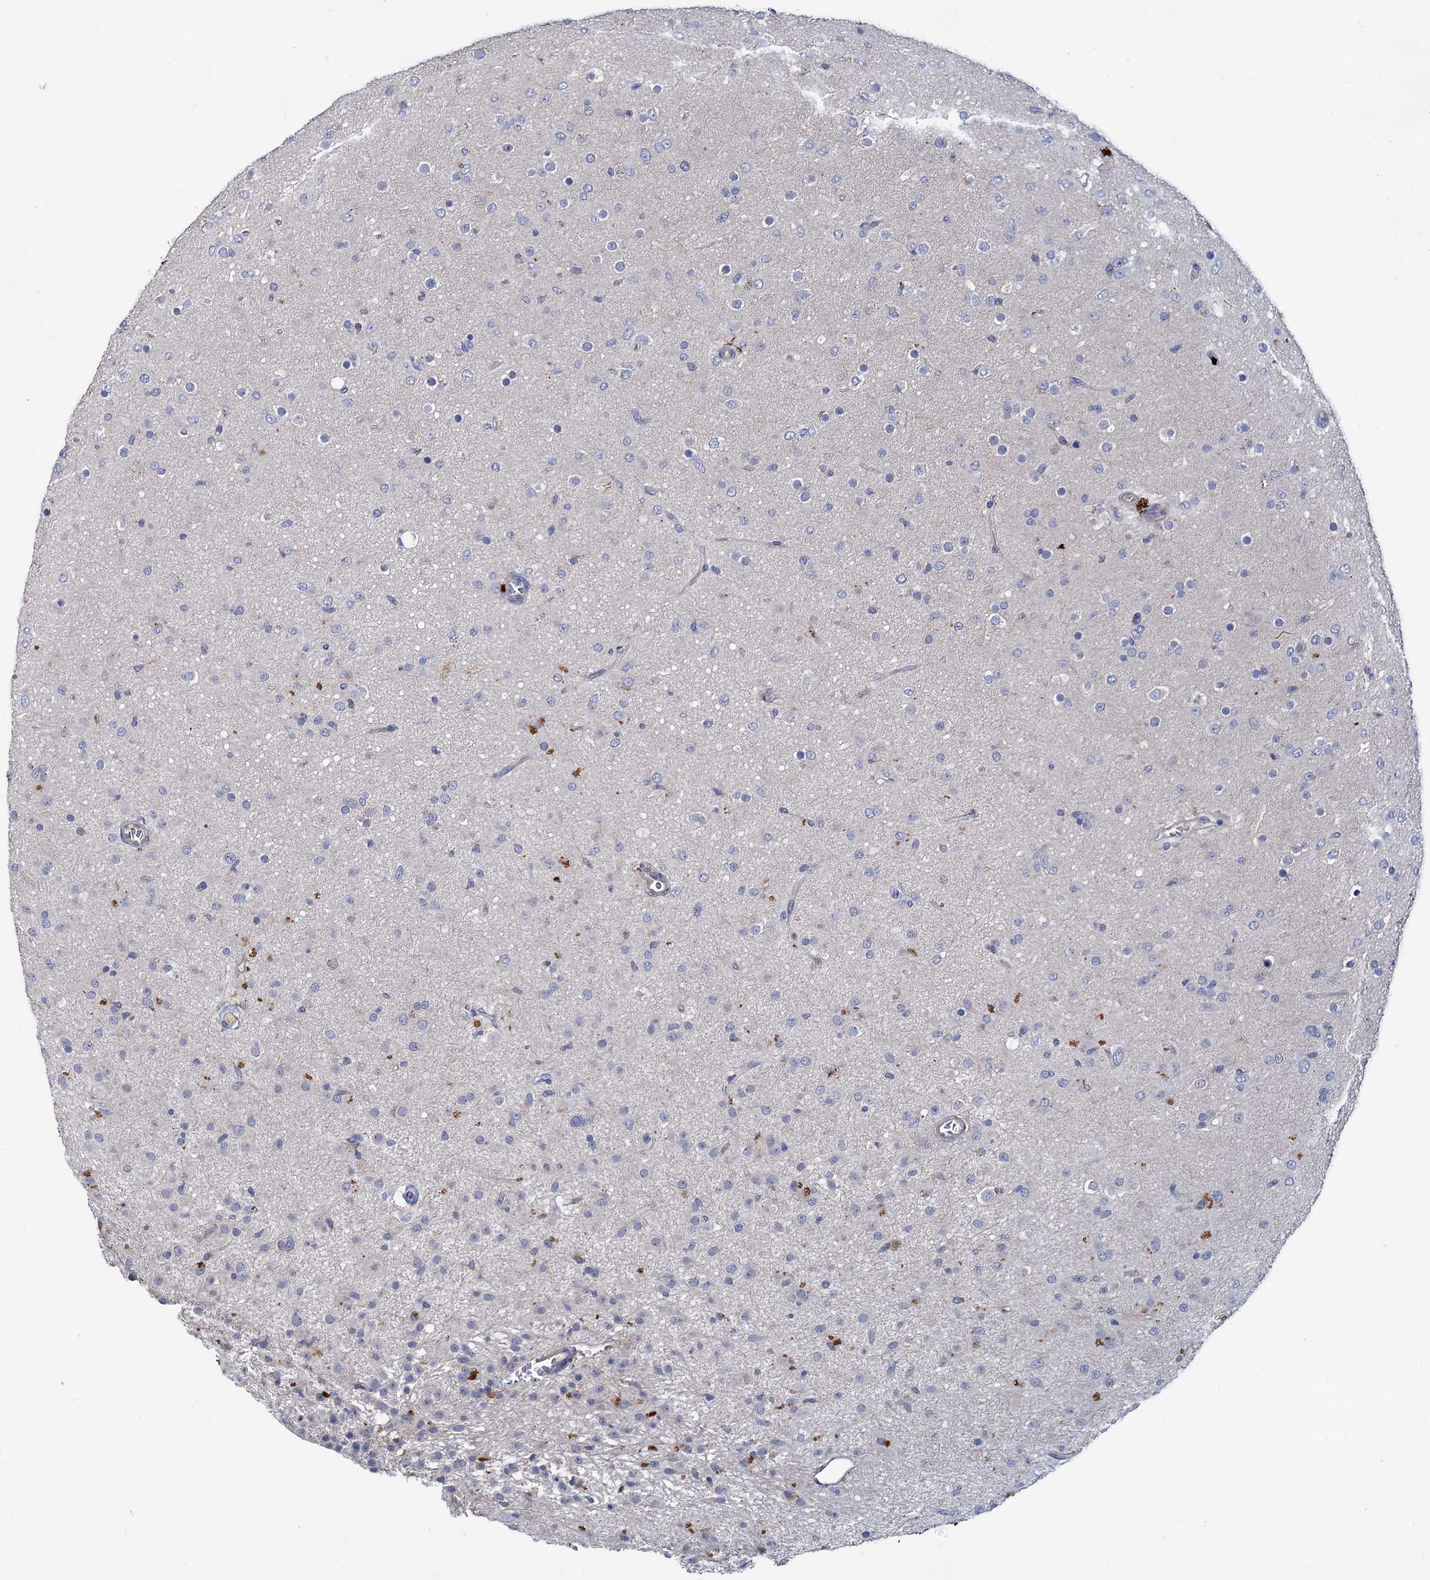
{"staining": {"intensity": "negative", "quantity": "none", "location": "none"}, "tissue": "glioma", "cell_type": "Tumor cells", "image_type": "cancer", "snomed": [{"axis": "morphology", "description": "Glioma, malignant, Low grade"}, {"axis": "topography", "description": "Brain"}], "caption": "Immunohistochemistry (IHC) histopathology image of neoplastic tissue: human glioma stained with DAB (3,3'-diaminobenzidine) reveals no significant protein expression in tumor cells.", "gene": "HVCN1", "patient": {"sex": "male", "age": 65}}